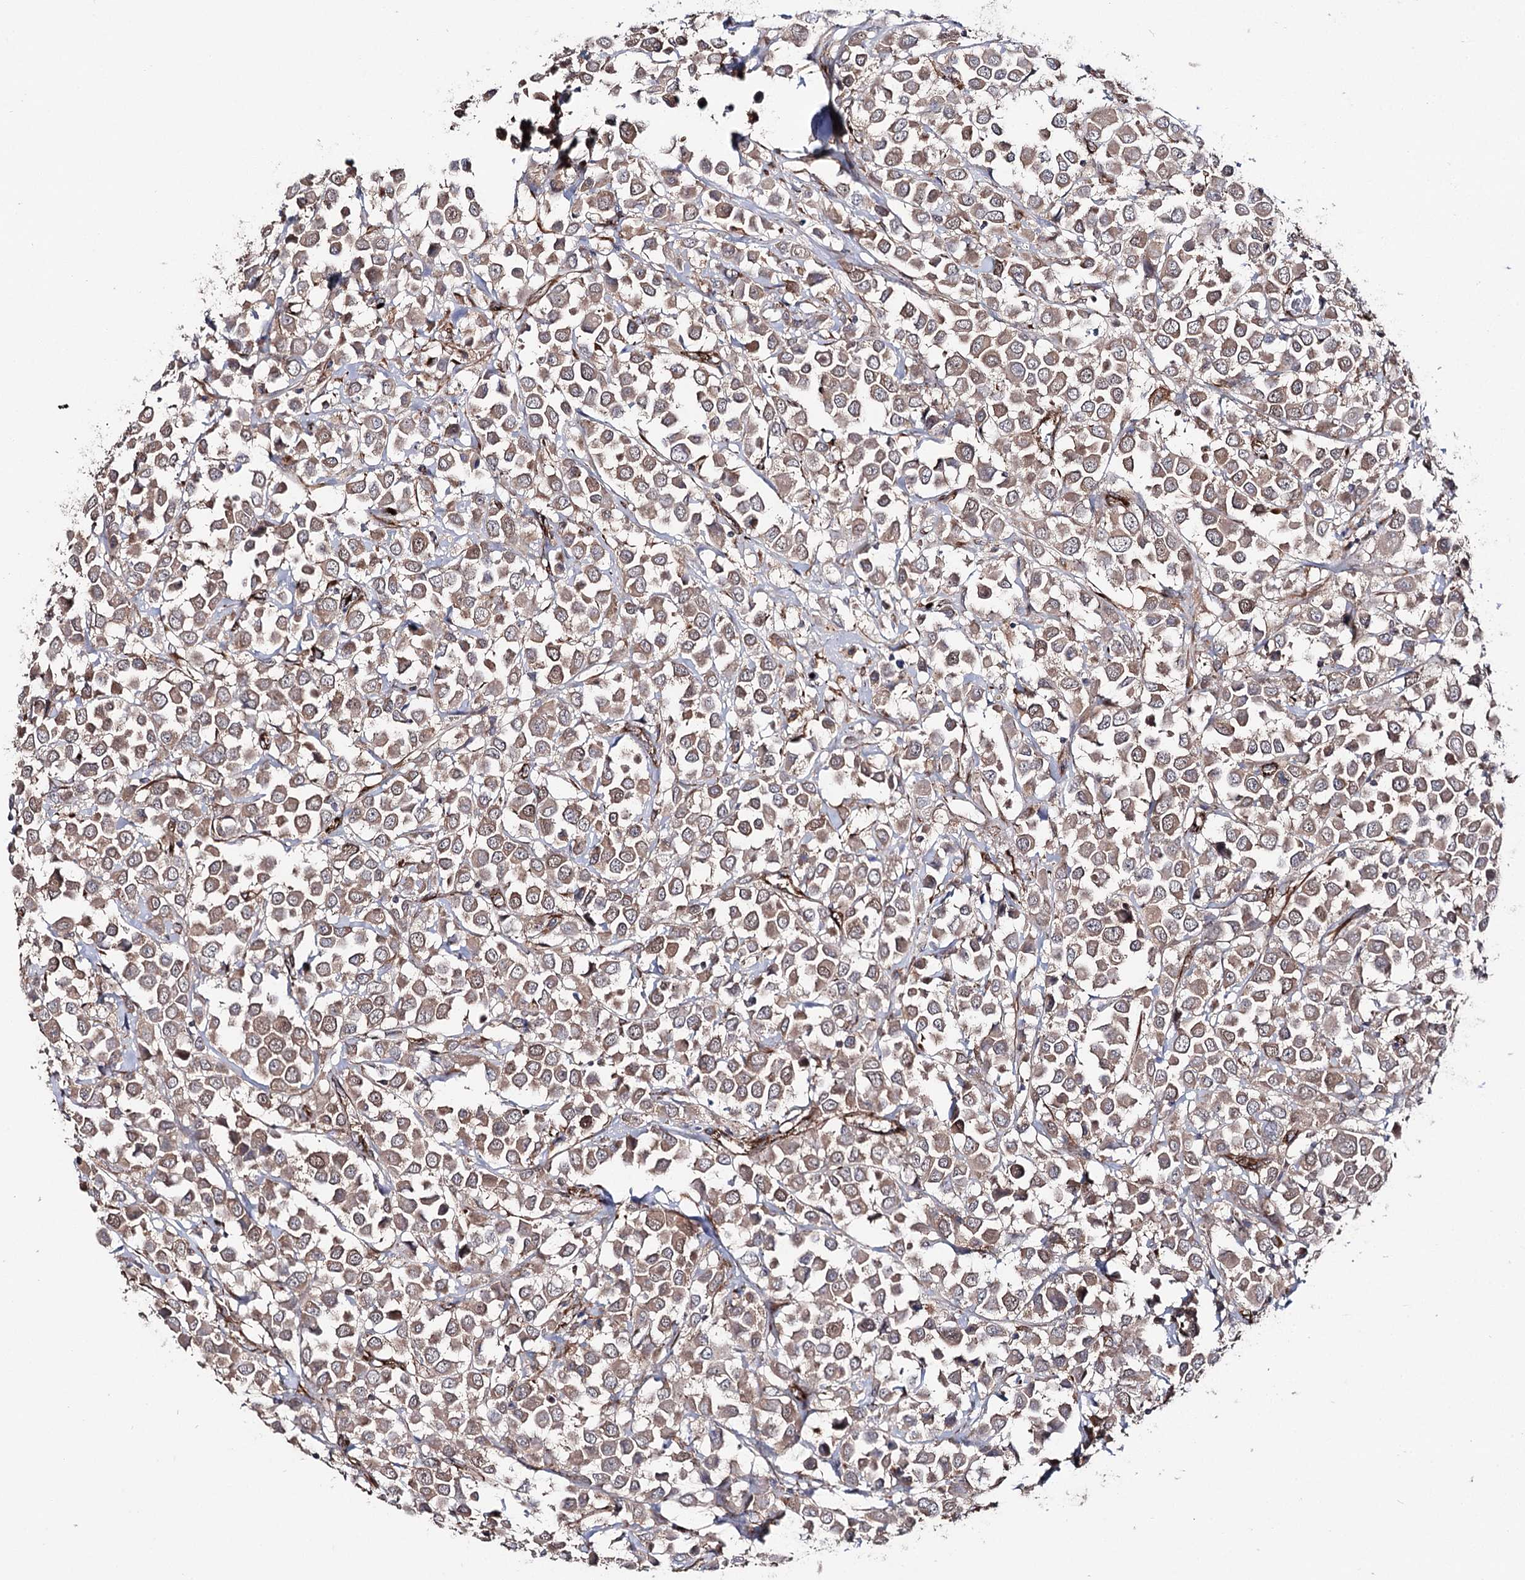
{"staining": {"intensity": "moderate", "quantity": ">75%", "location": "cytoplasmic/membranous"}, "tissue": "breast cancer", "cell_type": "Tumor cells", "image_type": "cancer", "snomed": [{"axis": "morphology", "description": "Duct carcinoma"}, {"axis": "topography", "description": "Breast"}], "caption": "This photomicrograph displays IHC staining of human intraductal carcinoma (breast), with medium moderate cytoplasmic/membranous staining in approximately >75% of tumor cells.", "gene": "MIB1", "patient": {"sex": "female", "age": 61}}